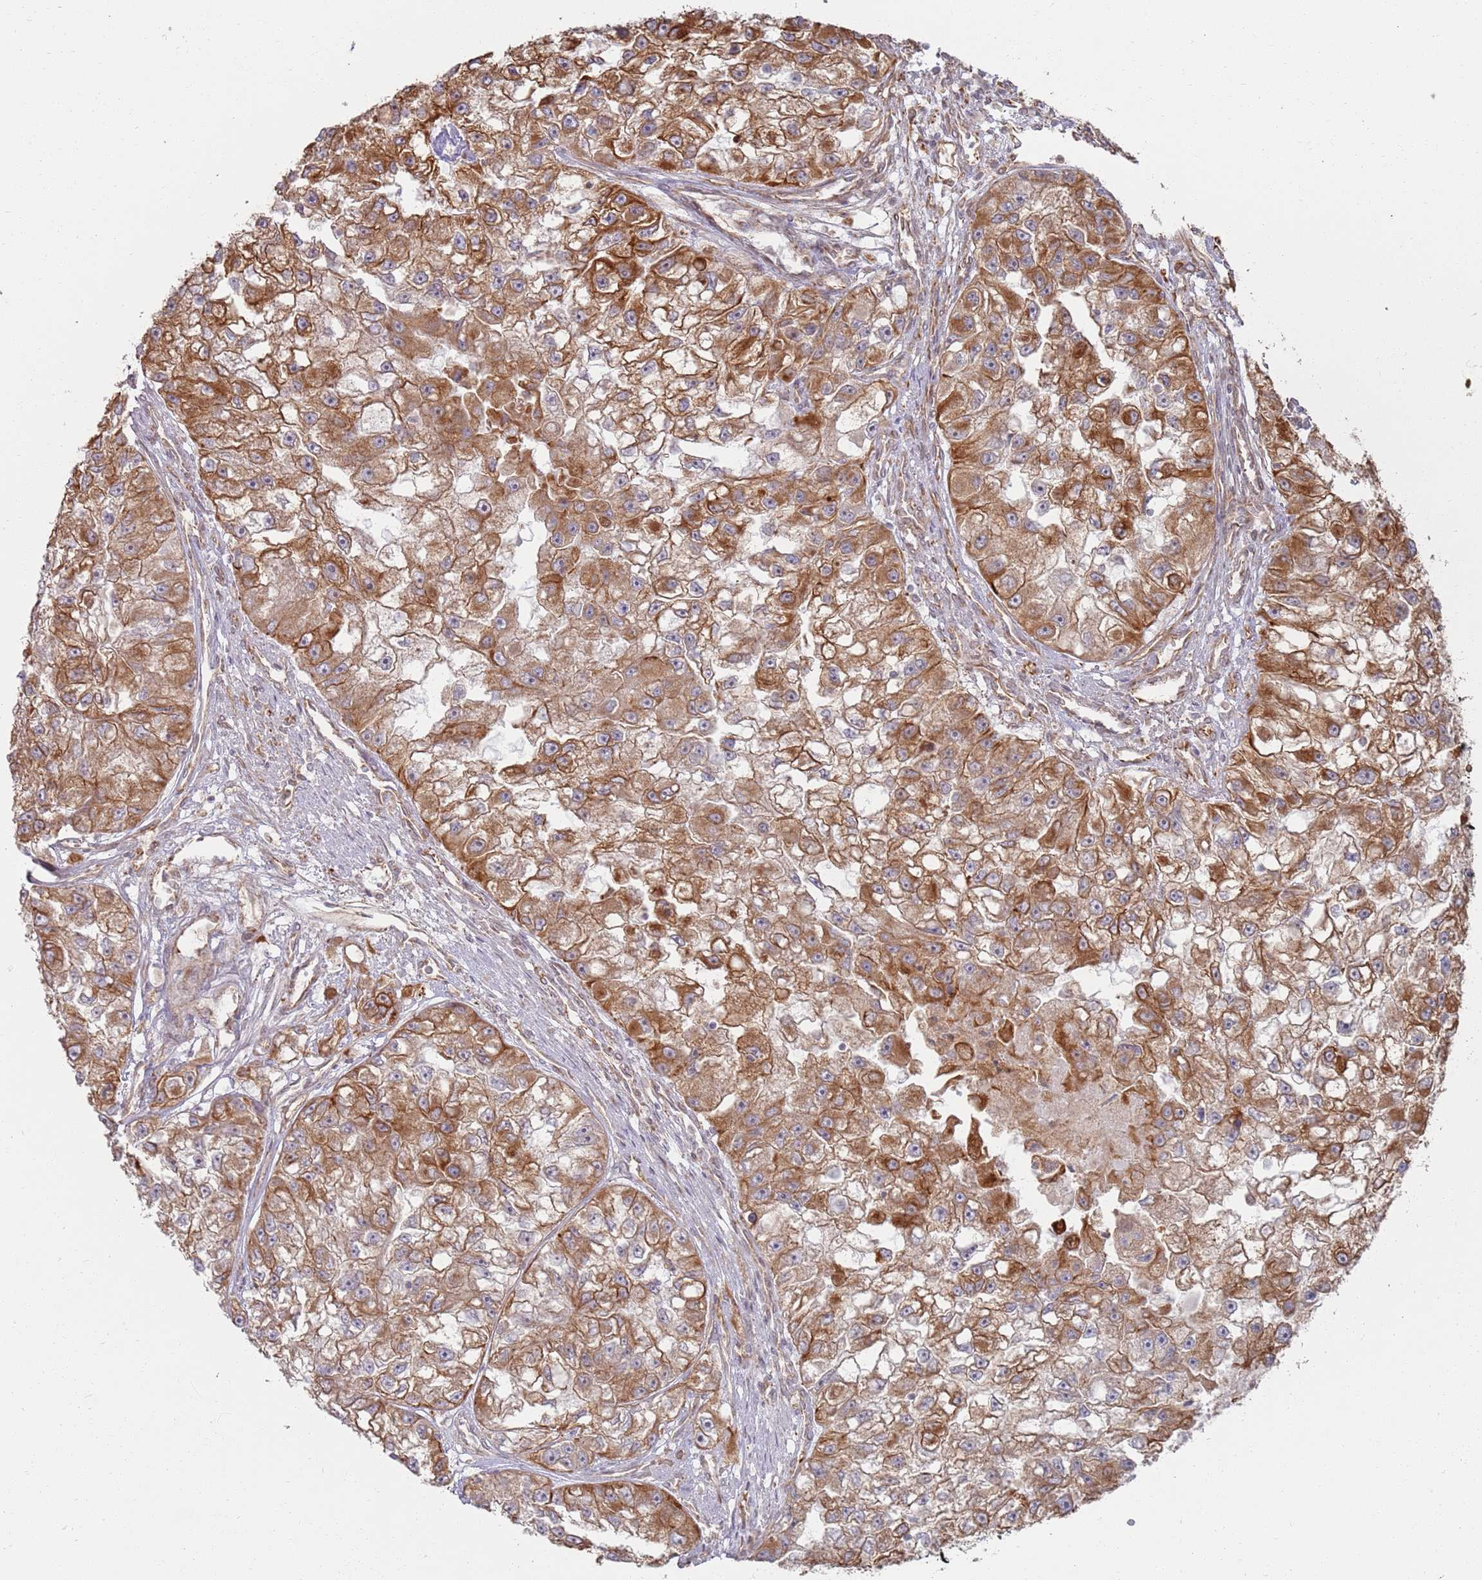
{"staining": {"intensity": "moderate", "quantity": ">75%", "location": "cytoplasmic/membranous"}, "tissue": "renal cancer", "cell_type": "Tumor cells", "image_type": "cancer", "snomed": [{"axis": "morphology", "description": "Adenocarcinoma, NOS"}, {"axis": "topography", "description": "Kidney"}], "caption": "There is medium levels of moderate cytoplasmic/membranous expression in tumor cells of adenocarcinoma (renal), as demonstrated by immunohistochemical staining (brown color).", "gene": "PHF21A", "patient": {"sex": "male", "age": 63}}